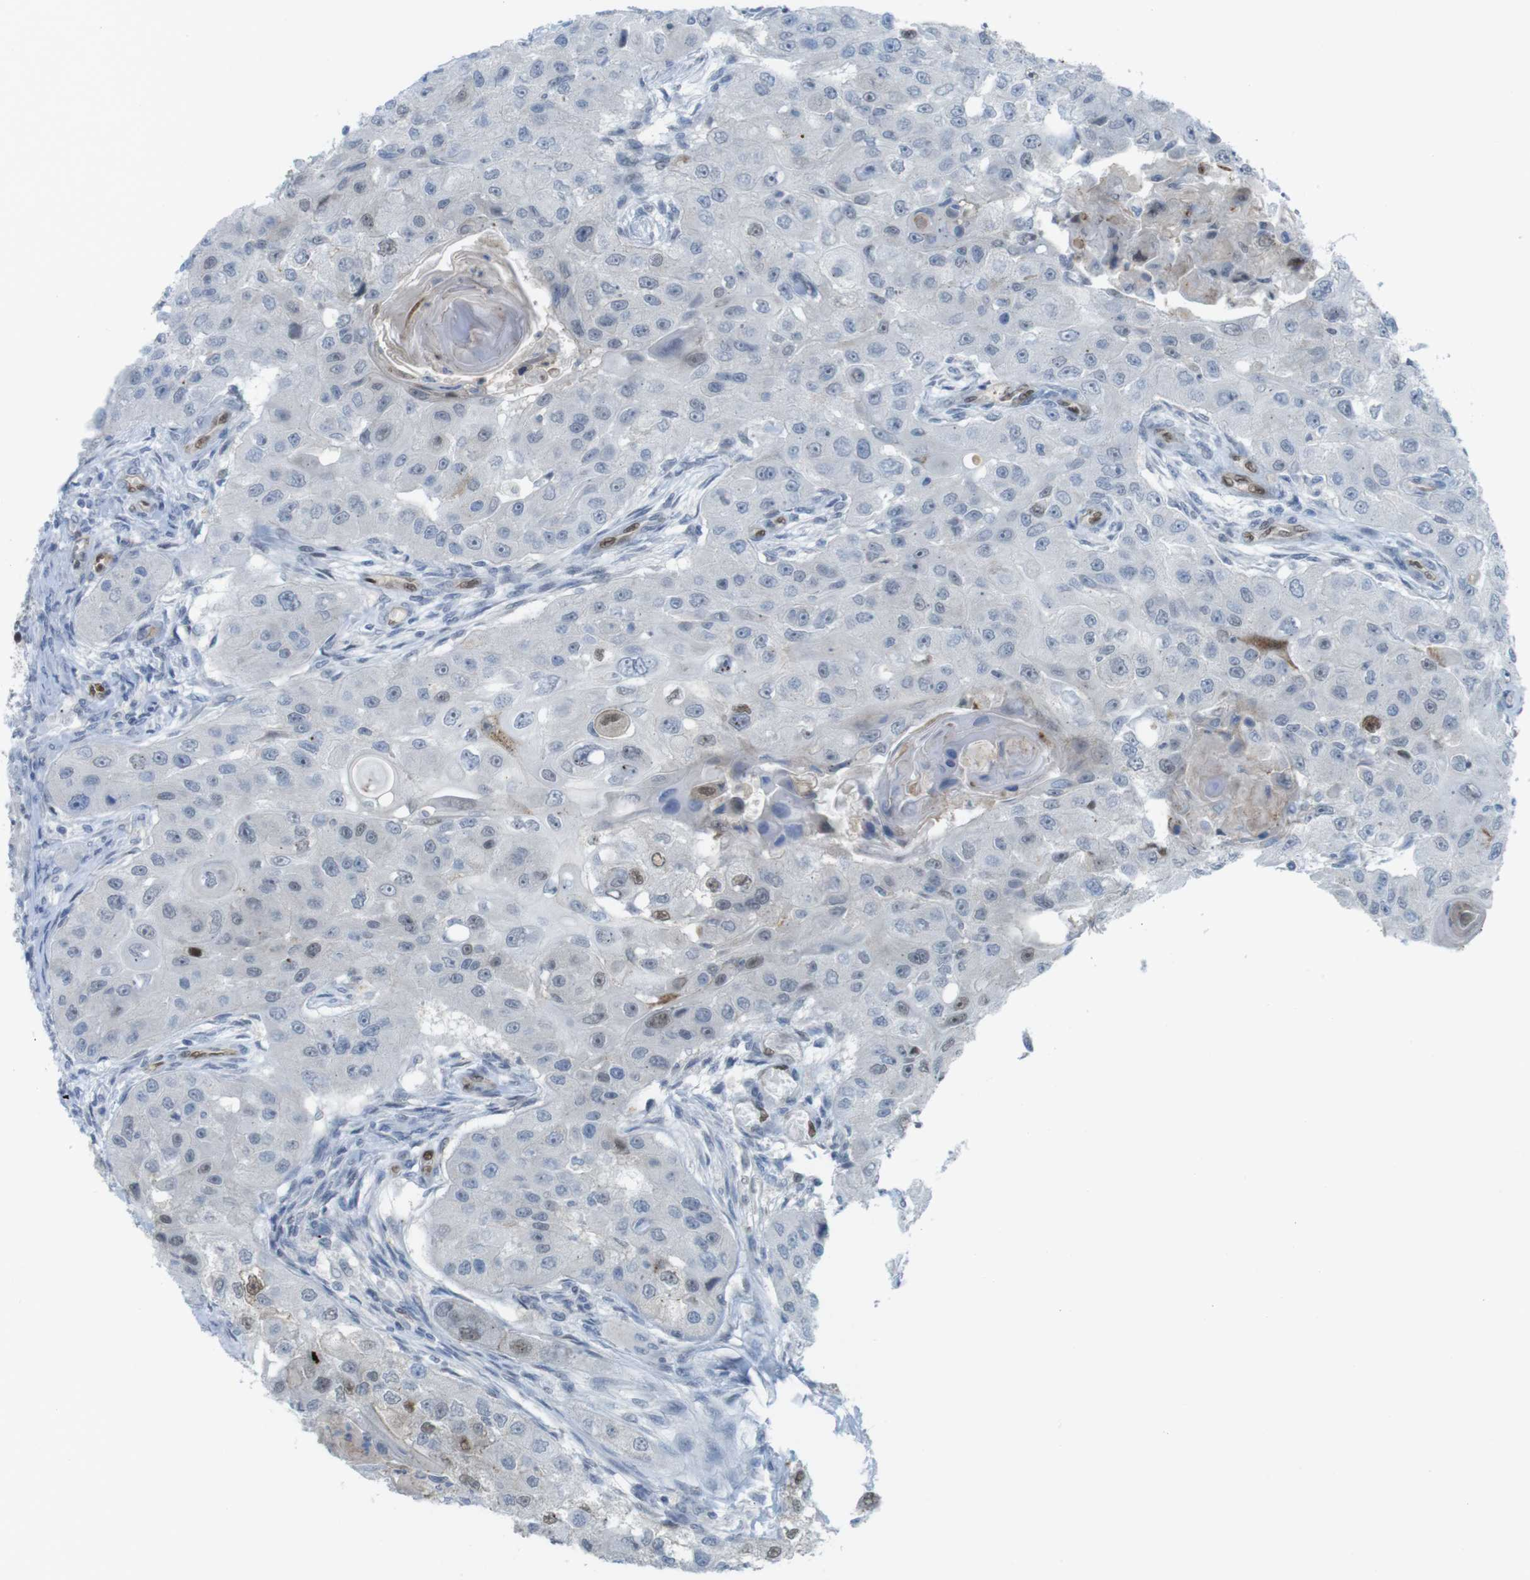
{"staining": {"intensity": "weak", "quantity": "<25%", "location": "nuclear"}, "tissue": "head and neck cancer", "cell_type": "Tumor cells", "image_type": "cancer", "snomed": [{"axis": "morphology", "description": "Normal tissue, NOS"}, {"axis": "morphology", "description": "Squamous cell carcinoma, NOS"}, {"axis": "topography", "description": "Skeletal muscle"}, {"axis": "topography", "description": "Head-Neck"}], "caption": "The histopathology image displays no staining of tumor cells in squamous cell carcinoma (head and neck). The staining was performed using DAB to visualize the protein expression in brown, while the nuclei were stained in blue with hematoxylin (Magnification: 20x).", "gene": "UBB", "patient": {"sex": "male", "age": 51}}